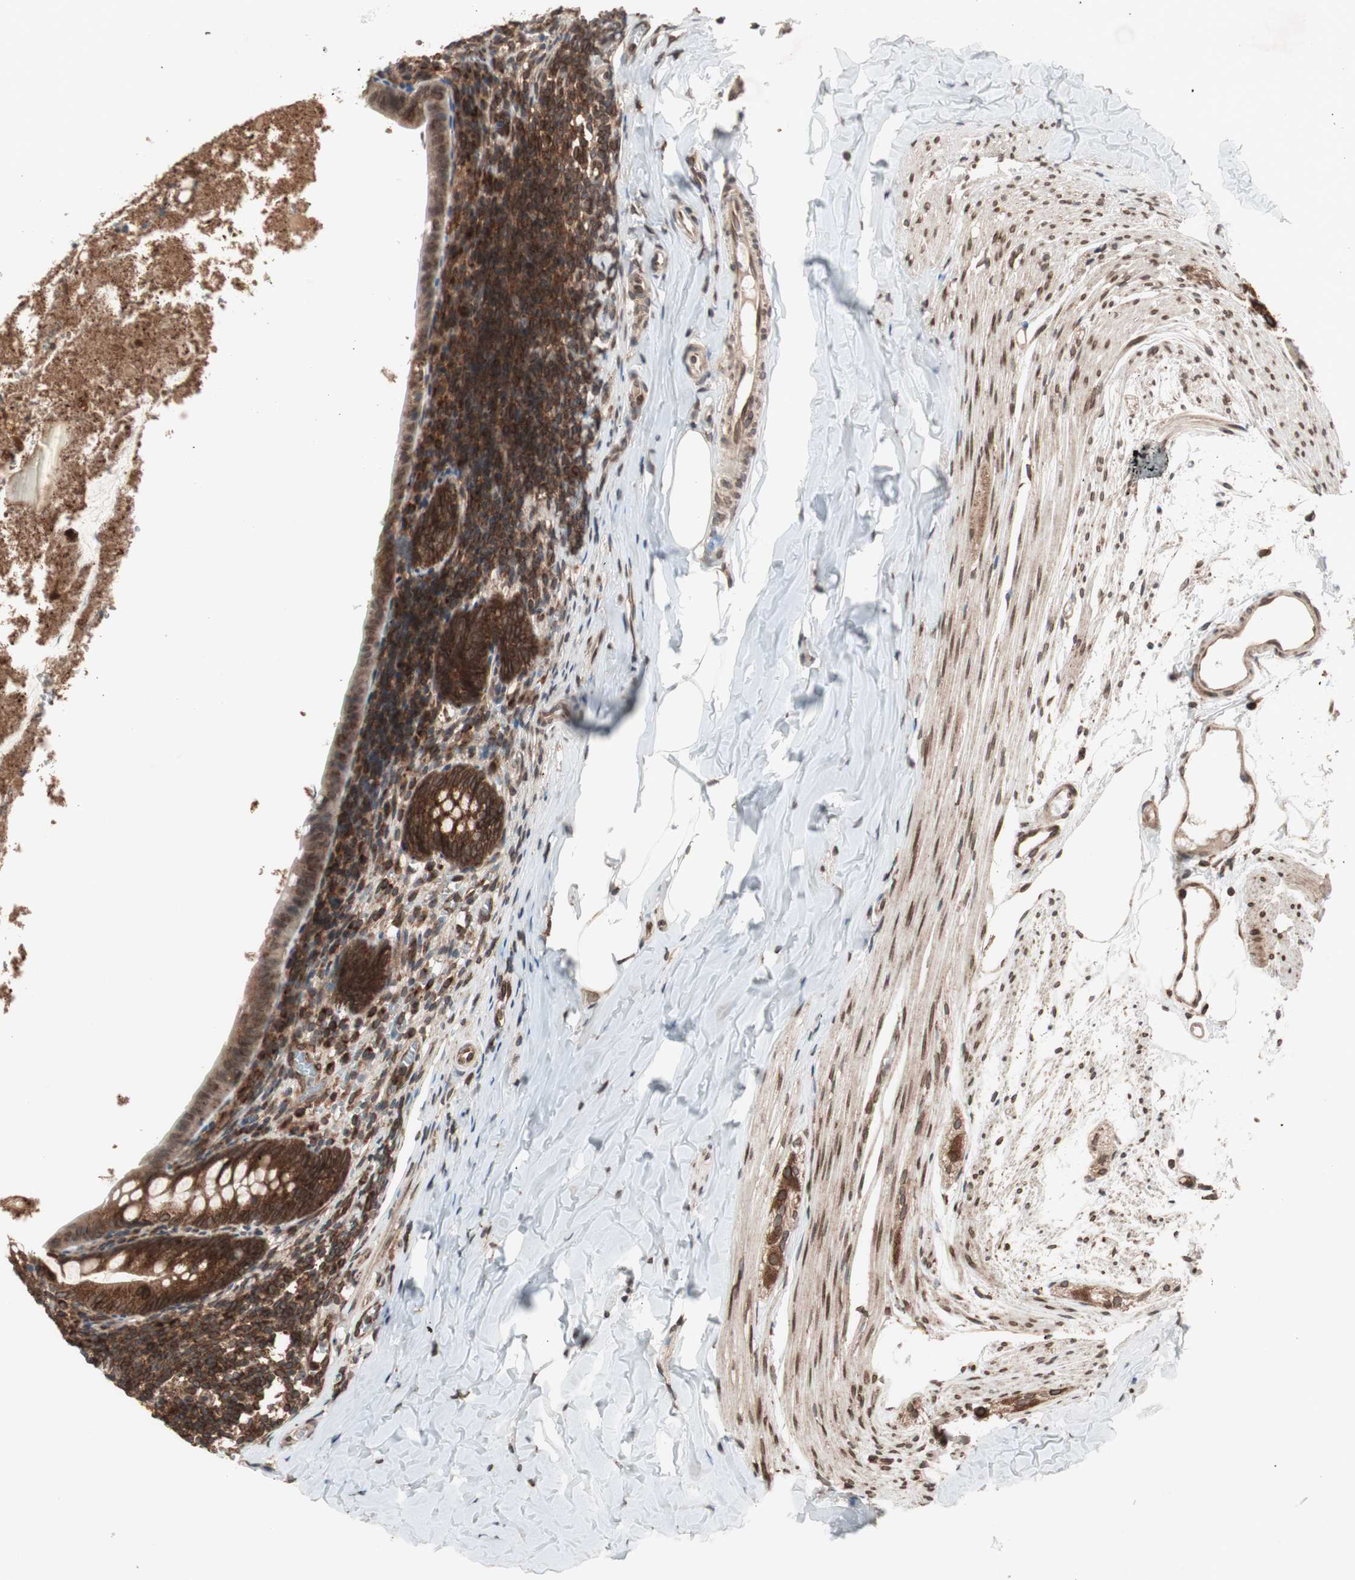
{"staining": {"intensity": "strong", "quantity": ">75%", "location": "cytoplasmic/membranous,nuclear"}, "tissue": "appendix", "cell_type": "Glandular cells", "image_type": "normal", "snomed": [{"axis": "morphology", "description": "Normal tissue, NOS"}, {"axis": "topography", "description": "Appendix"}], "caption": "The image exhibits staining of benign appendix, revealing strong cytoplasmic/membranous,nuclear protein positivity (brown color) within glandular cells.", "gene": "NUP62", "patient": {"sex": "female", "age": 10}}